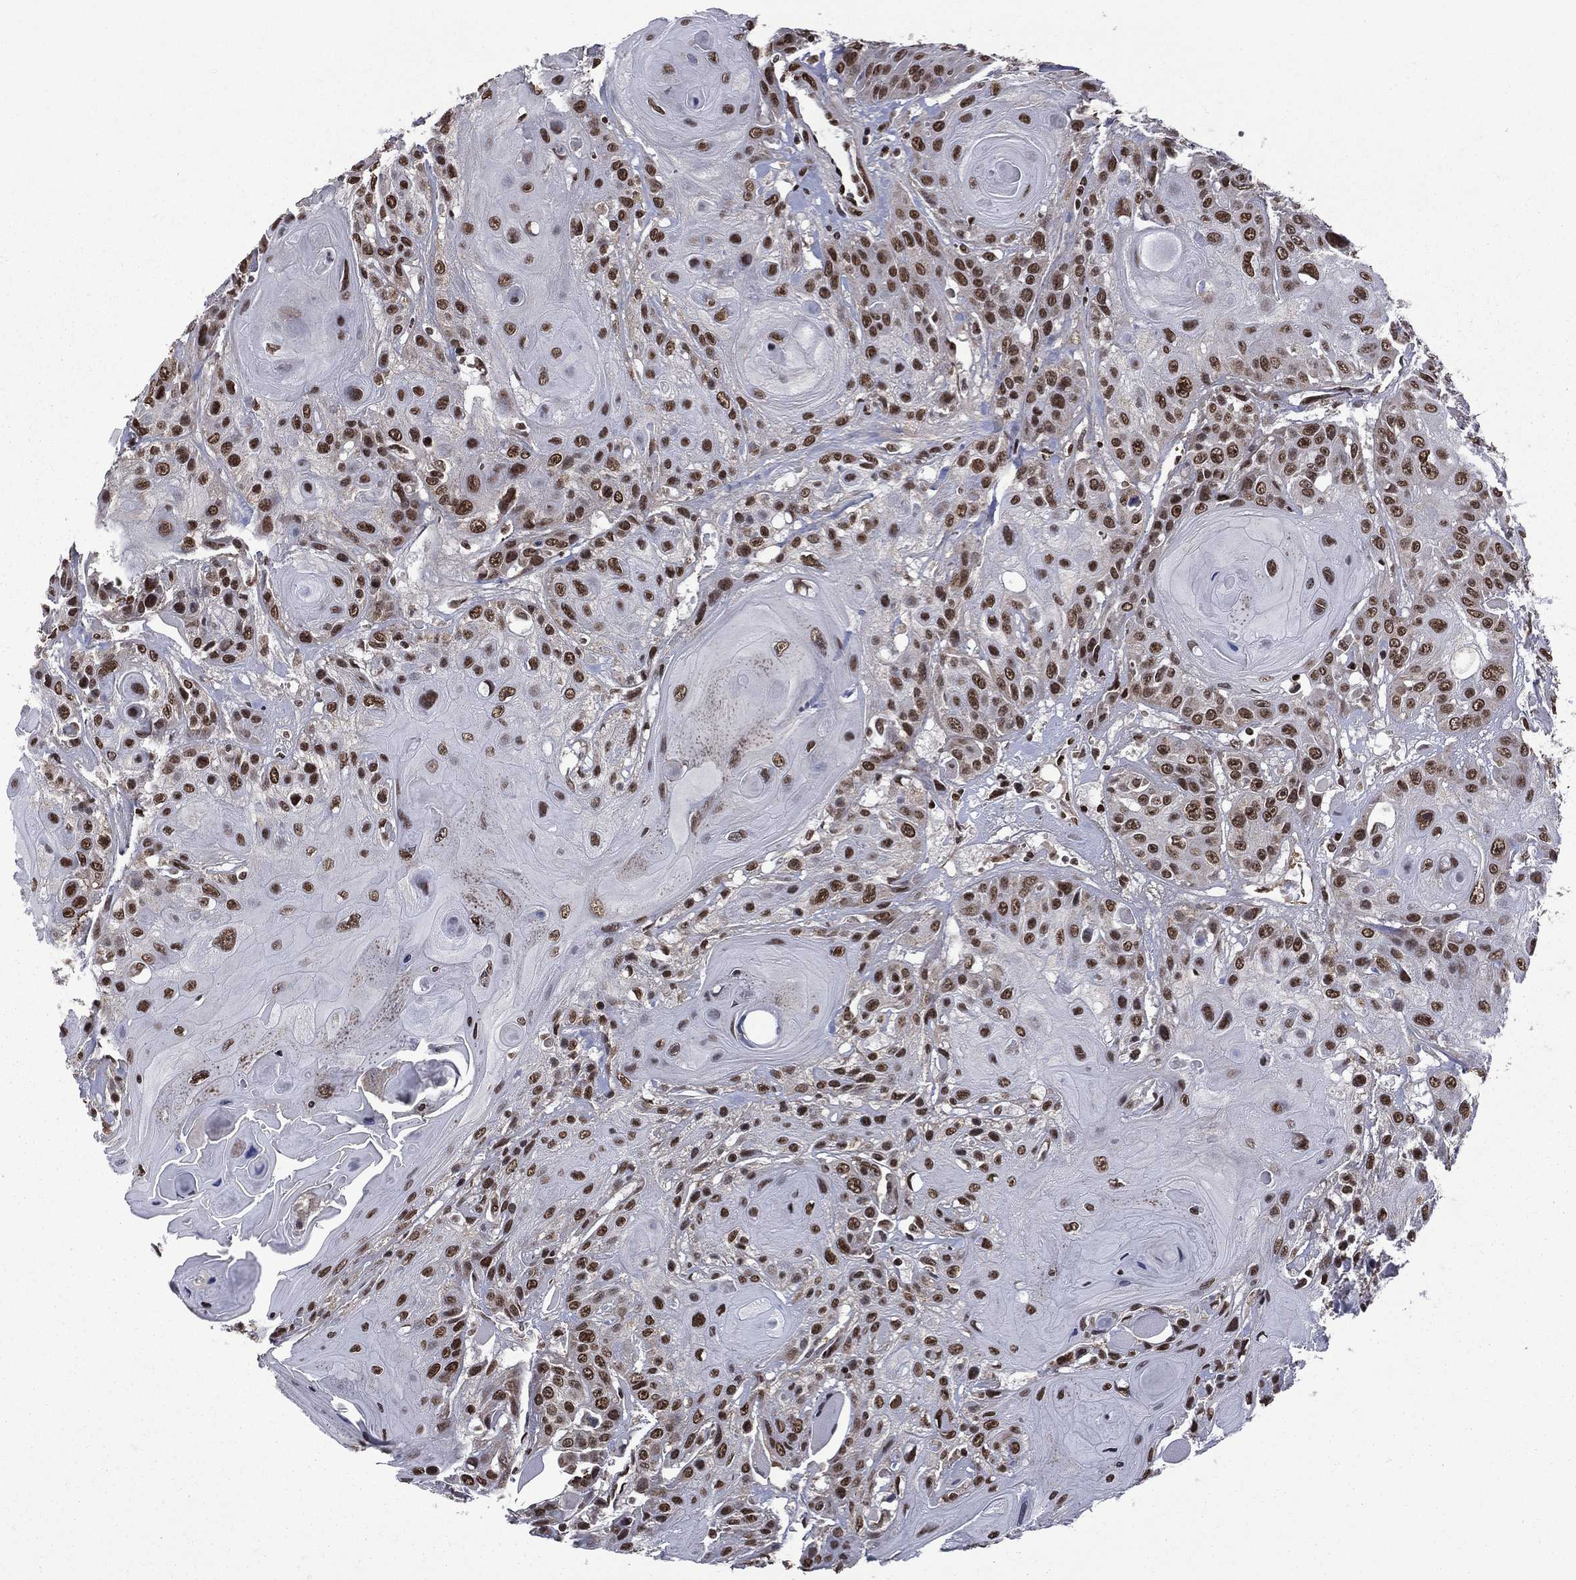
{"staining": {"intensity": "strong", "quantity": ">75%", "location": "nuclear"}, "tissue": "head and neck cancer", "cell_type": "Tumor cells", "image_type": "cancer", "snomed": [{"axis": "morphology", "description": "Squamous cell carcinoma, NOS"}, {"axis": "topography", "description": "Head-Neck"}], "caption": "A high-resolution image shows immunohistochemistry (IHC) staining of head and neck cancer, which shows strong nuclear staining in approximately >75% of tumor cells.", "gene": "C5orf24", "patient": {"sex": "female", "age": 59}}